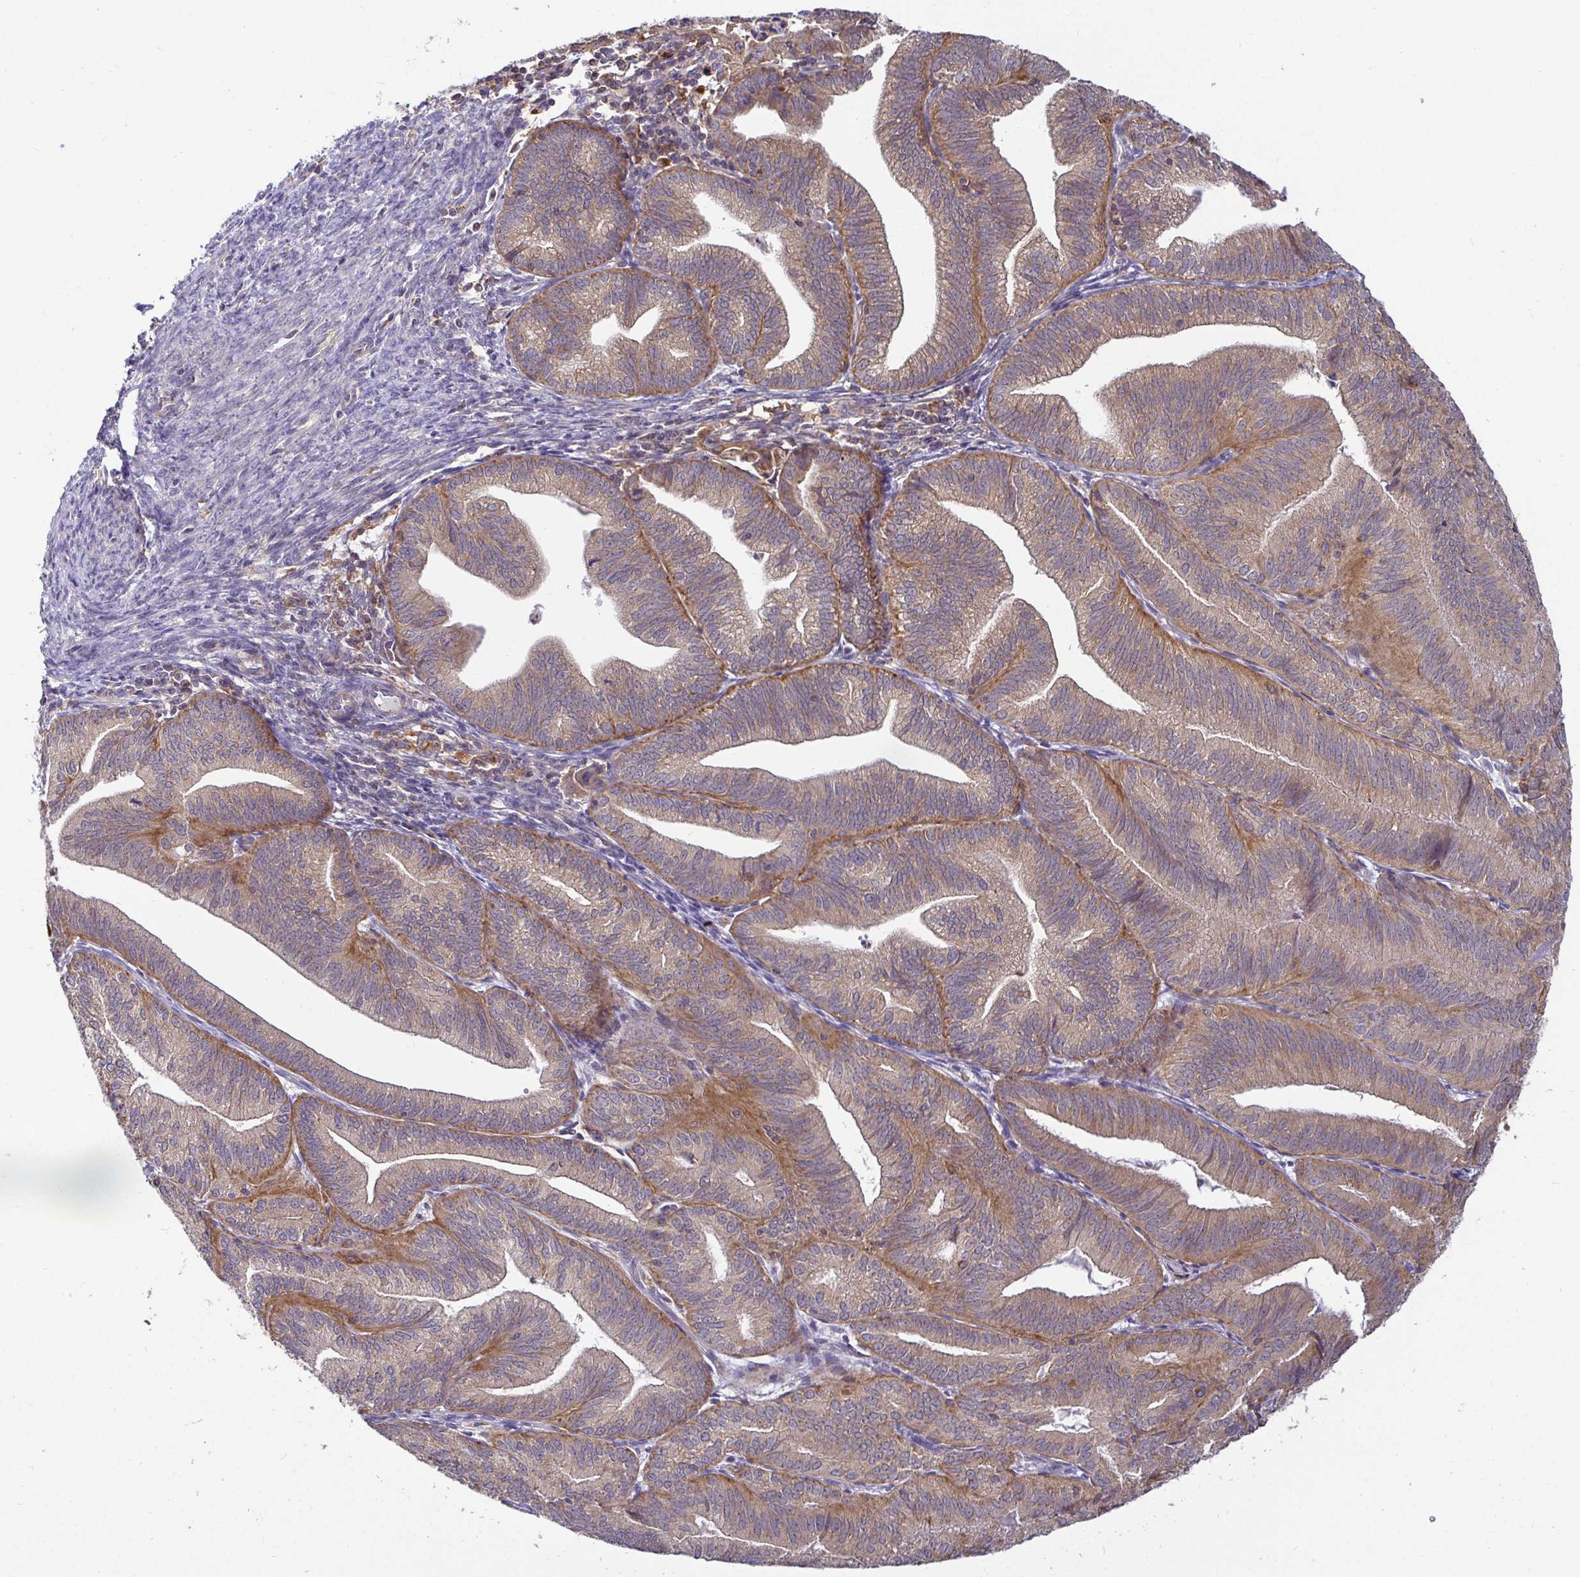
{"staining": {"intensity": "weak", "quantity": "25%-75%", "location": "cytoplasmic/membranous"}, "tissue": "endometrial cancer", "cell_type": "Tumor cells", "image_type": "cancer", "snomed": [{"axis": "morphology", "description": "Adenocarcinoma, NOS"}, {"axis": "topography", "description": "Endometrium"}], "caption": "Endometrial cancer (adenocarcinoma) stained with a protein marker demonstrates weak staining in tumor cells.", "gene": "ATP6V1F", "patient": {"sex": "female", "age": 70}}